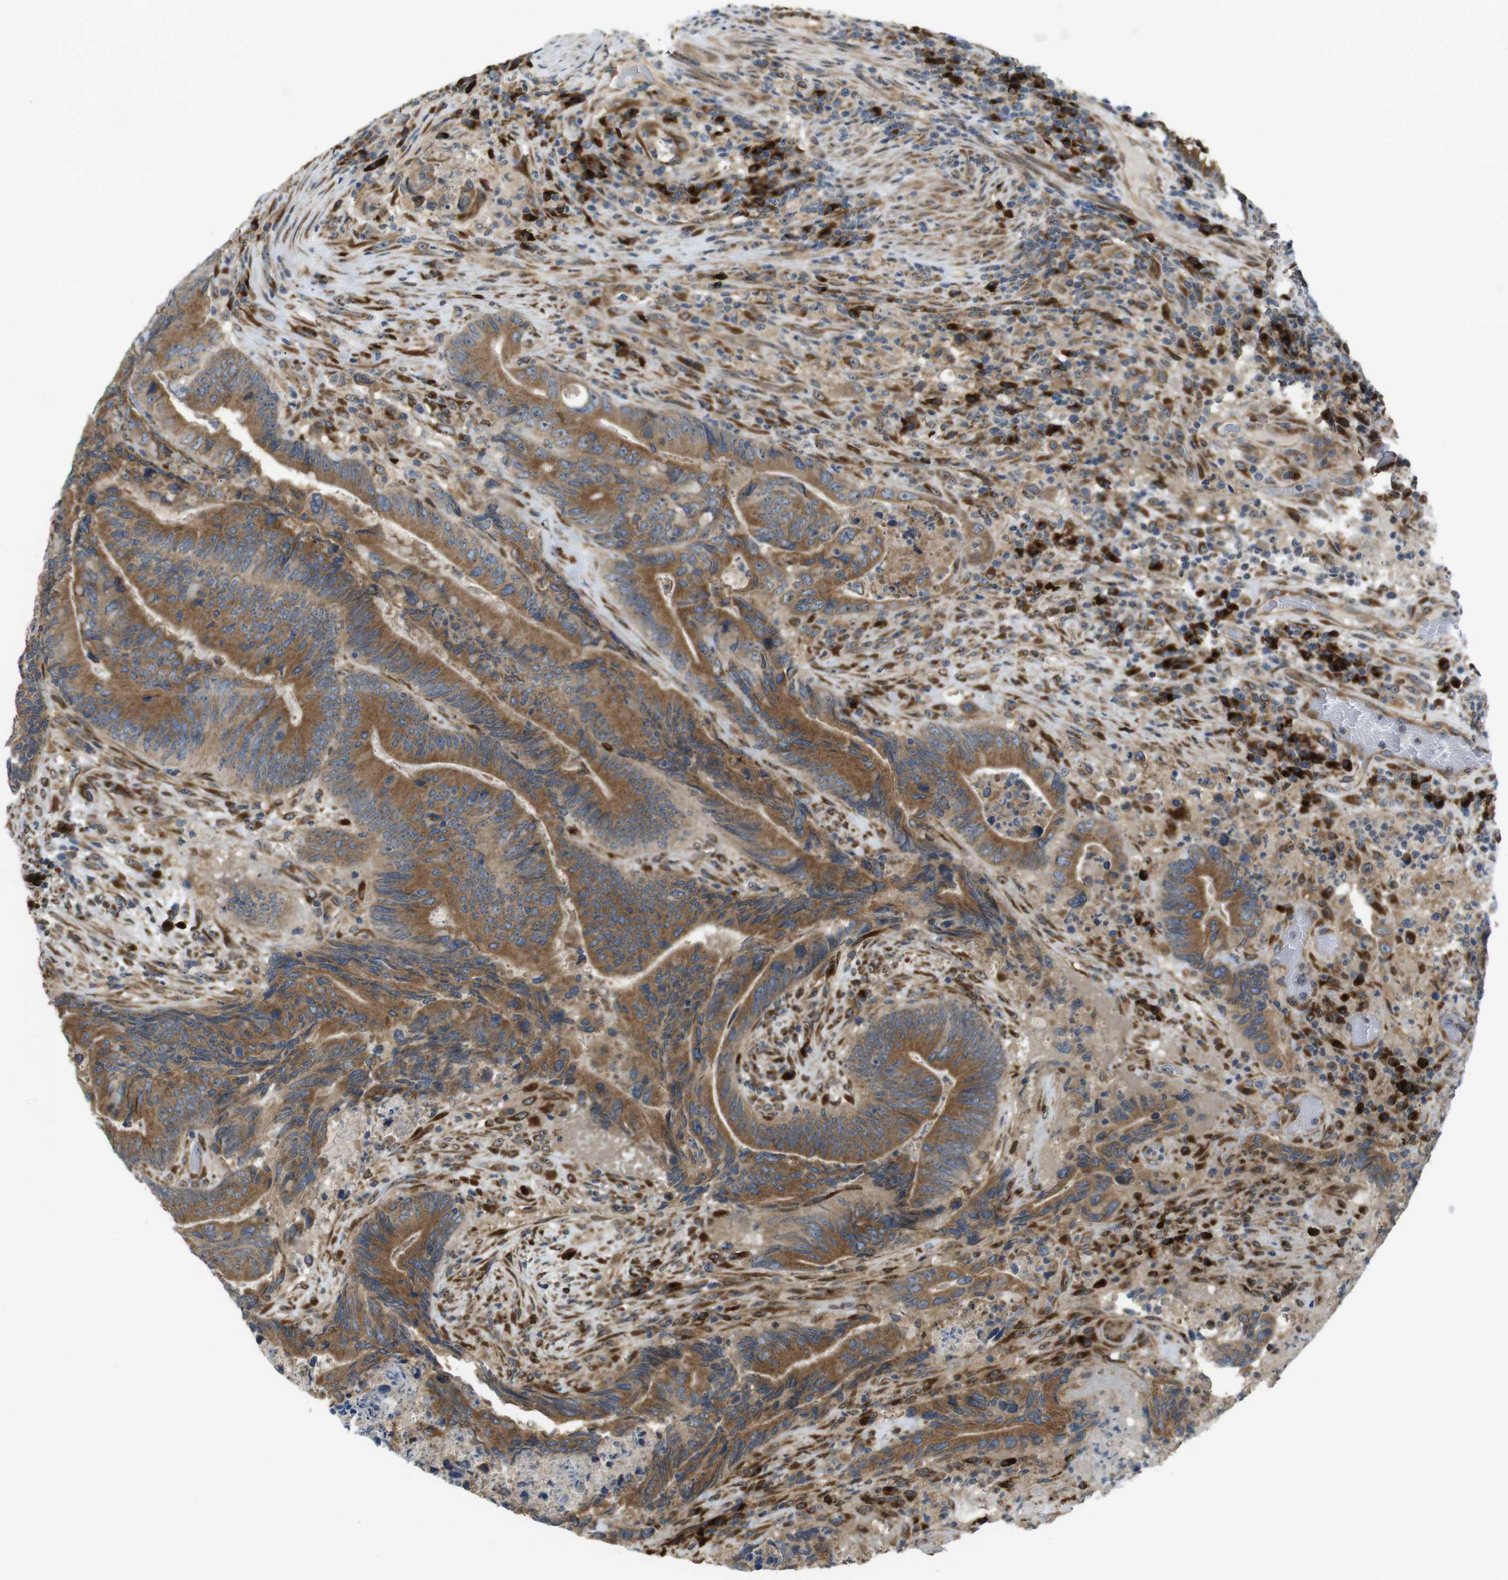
{"staining": {"intensity": "moderate", "quantity": ">75%", "location": "cytoplasmic/membranous"}, "tissue": "colorectal cancer", "cell_type": "Tumor cells", "image_type": "cancer", "snomed": [{"axis": "morphology", "description": "Normal tissue, NOS"}, {"axis": "morphology", "description": "Adenocarcinoma, NOS"}, {"axis": "topography", "description": "Colon"}], "caption": "Colorectal cancer stained for a protein (brown) demonstrates moderate cytoplasmic/membranous positive positivity in approximately >75% of tumor cells.", "gene": "TMEM143", "patient": {"sex": "male", "age": 56}}